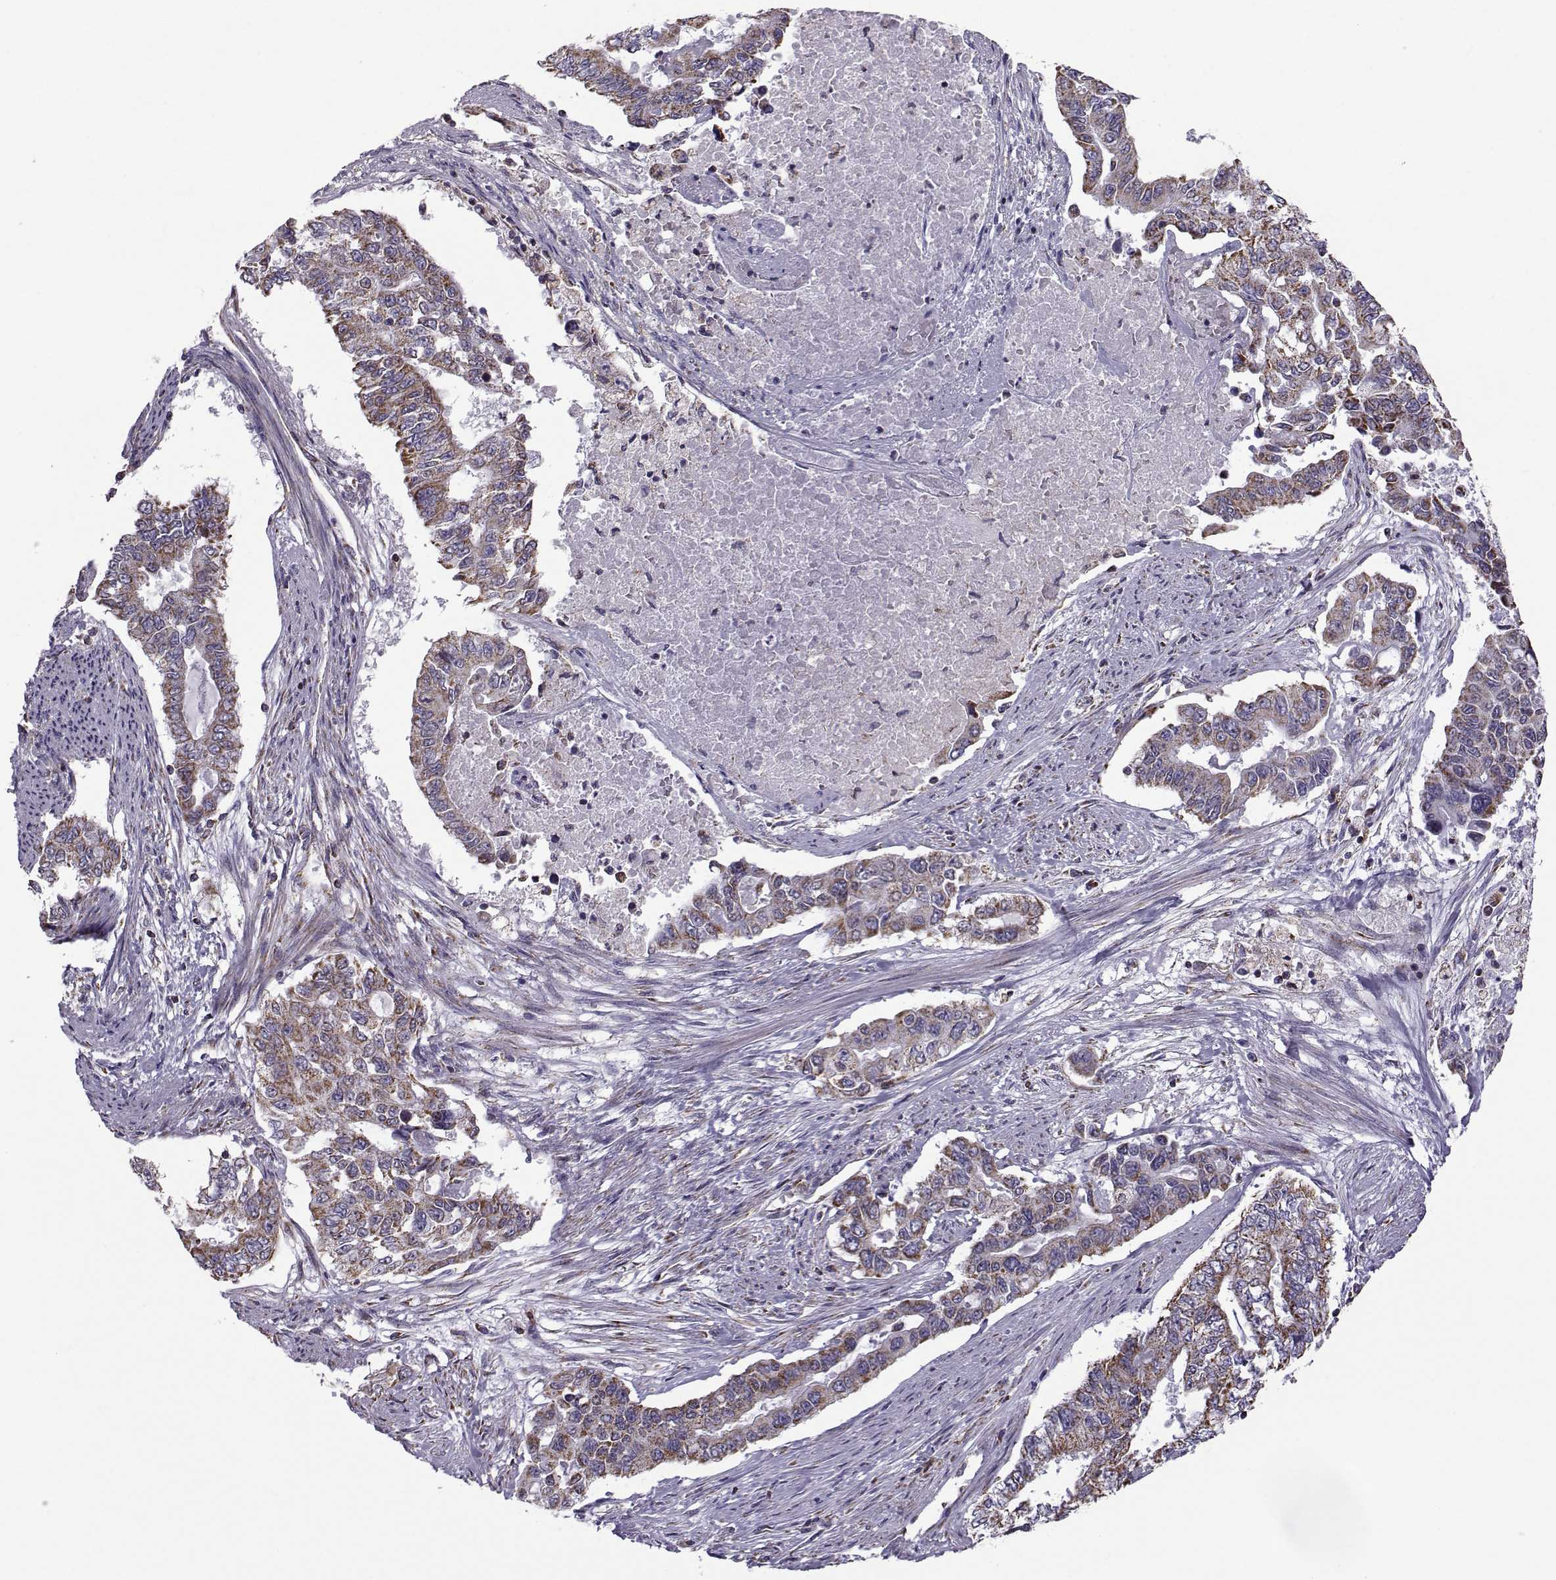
{"staining": {"intensity": "moderate", "quantity": ">75%", "location": "cytoplasmic/membranous"}, "tissue": "endometrial cancer", "cell_type": "Tumor cells", "image_type": "cancer", "snomed": [{"axis": "morphology", "description": "Adenocarcinoma, NOS"}, {"axis": "topography", "description": "Uterus"}], "caption": "Immunohistochemical staining of adenocarcinoma (endometrial) shows medium levels of moderate cytoplasmic/membranous protein expression in about >75% of tumor cells. (DAB (3,3'-diaminobenzidine) = brown stain, brightfield microscopy at high magnification).", "gene": "NECAB3", "patient": {"sex": "female", "age": 59}}